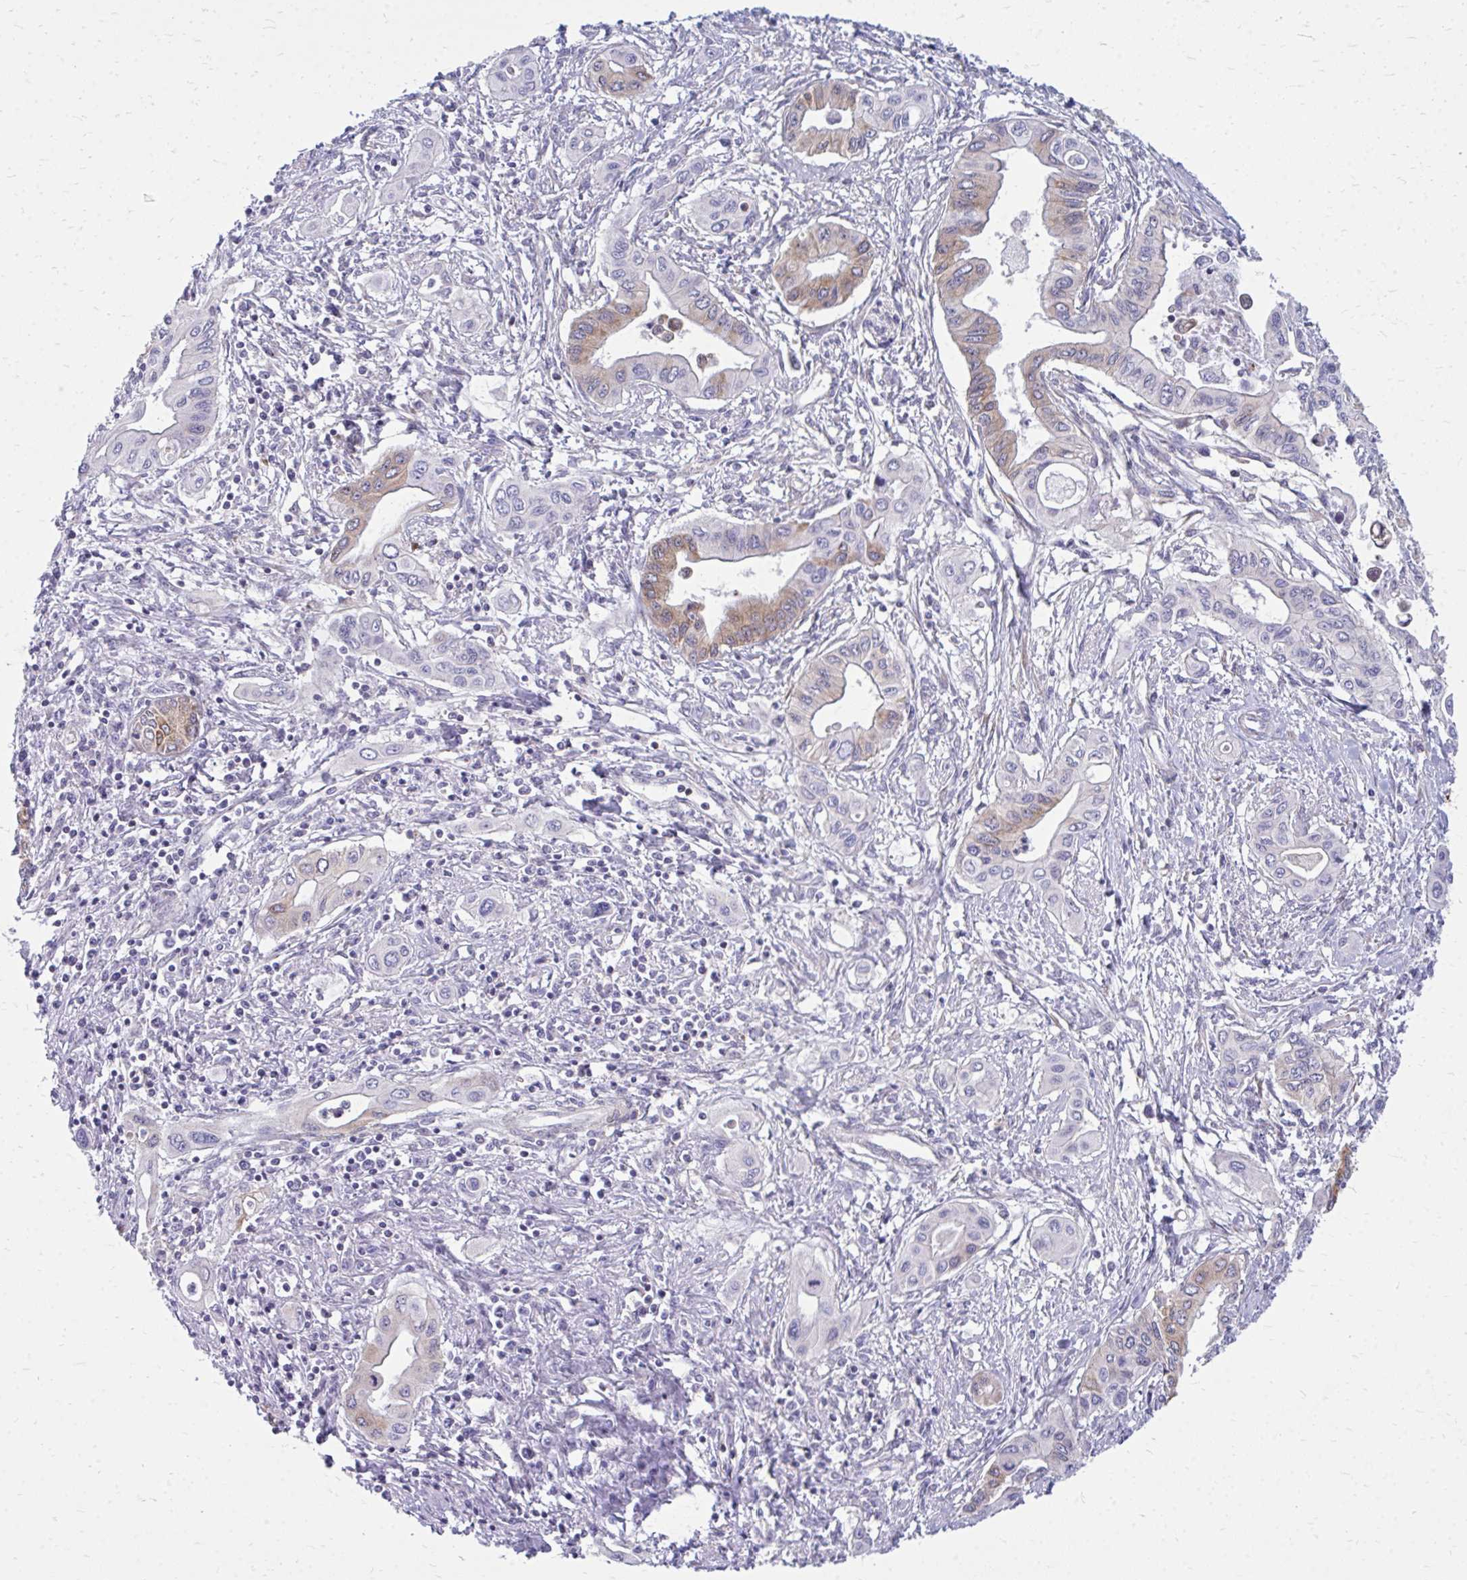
{"staining": {"intensity": "moderate", "quantity": "<25%", "location": "cytoplasmic/membranous"}, "tissue": "pancreatic cancer", "cell_type": "Tumor cells", "image_type": "cancer", "snomed": [{"axis": "morphology", "description": "Adenocarcinoma, NOS"}, {"axis": "topography", "description": "Pancreas"}], "caption": "Tumor cells show moderate cytoplasmic/membranous positivity in approximately <25% of cells in pancreatic cancer (adenocarcinoma).", "gene": "ASAP1", "patient": {"sex": "female", "age": 62}}